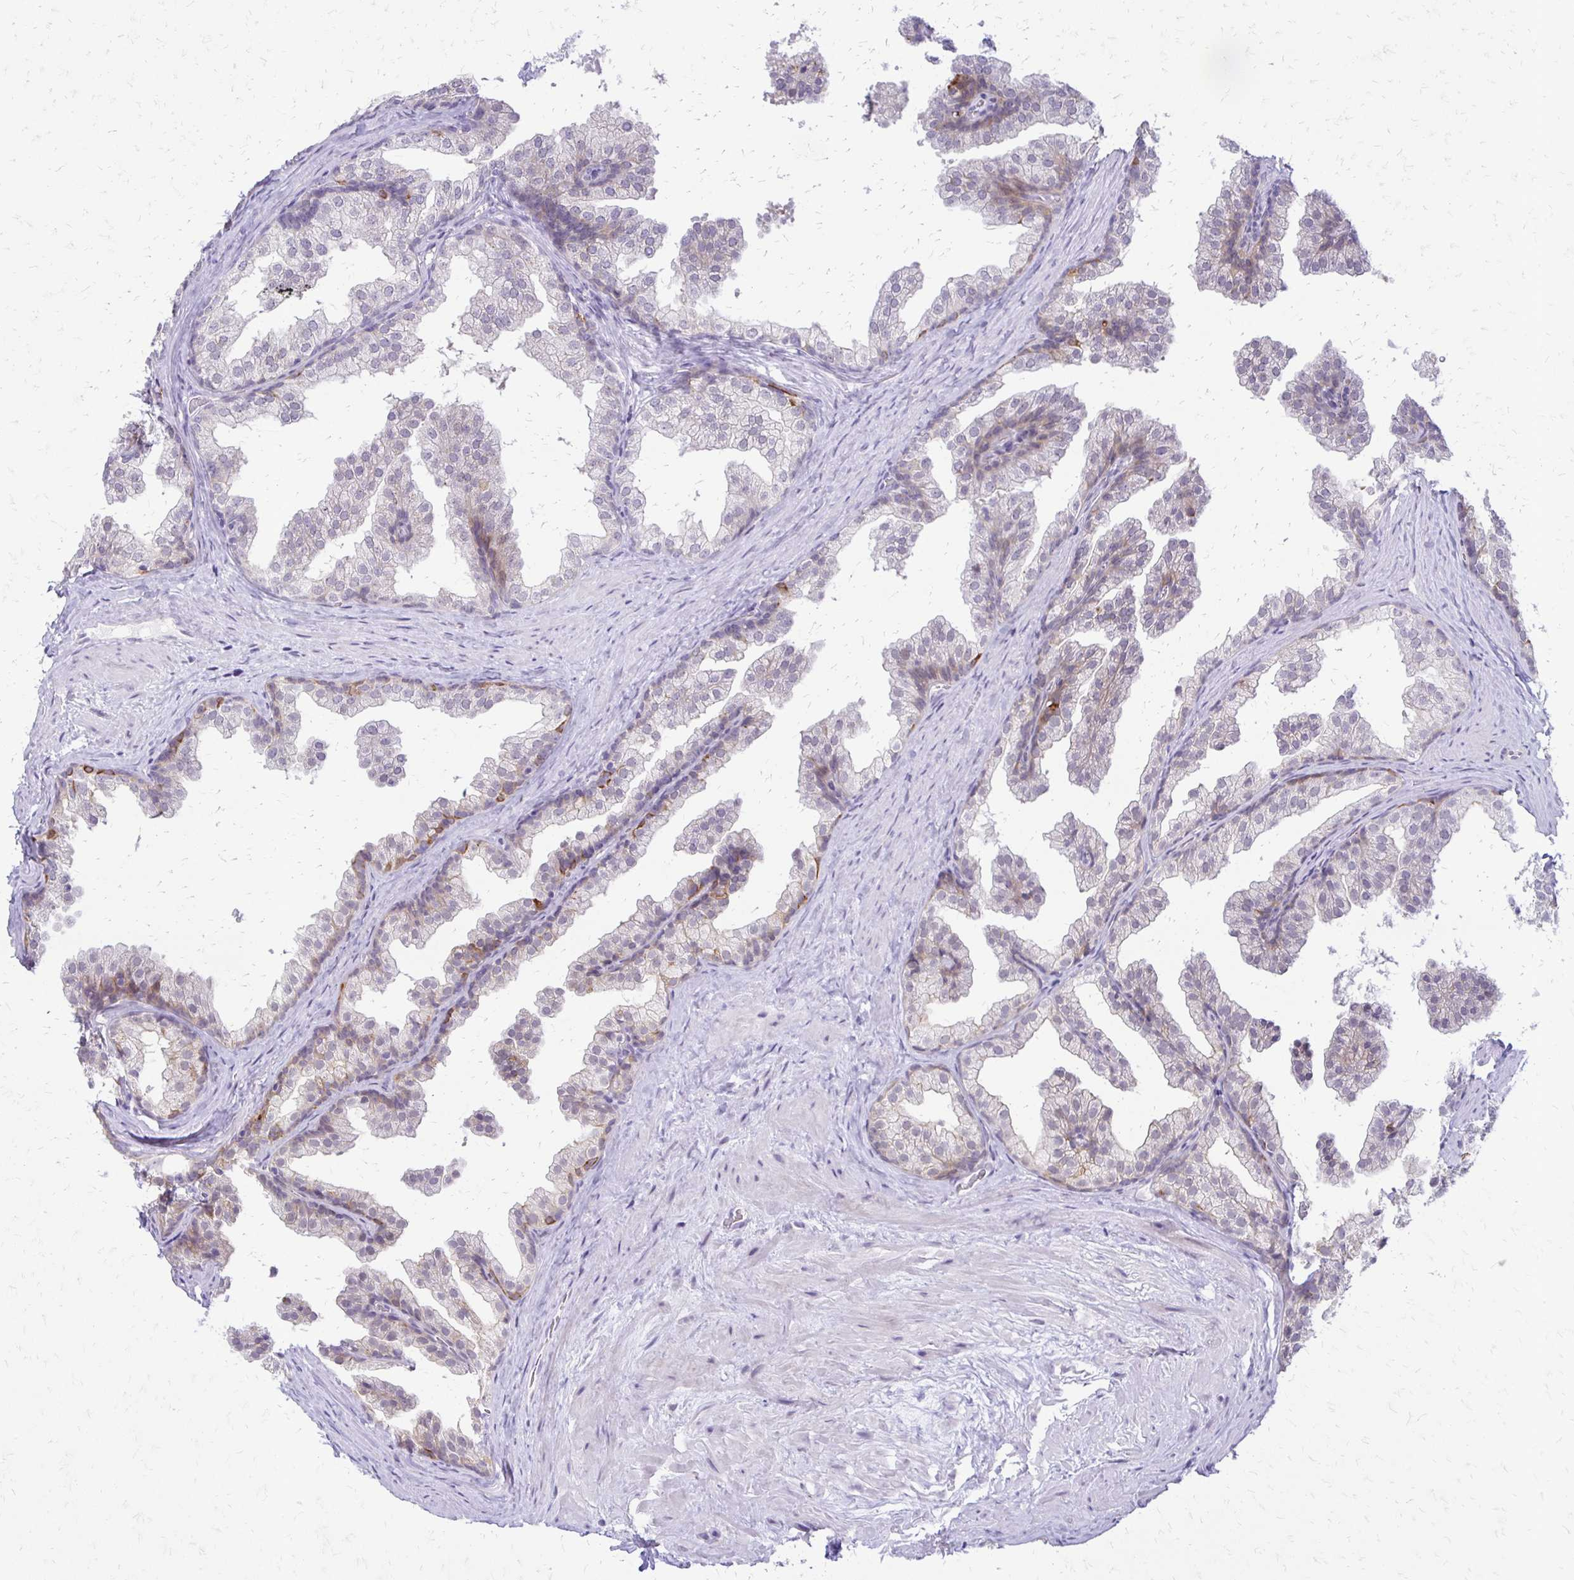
{"staining": {"intensity": "moderate", "quantity": "<25%", "location": "cytoplasmic/membranous"}, "tissue": "prostate", "cell_type": "Glandular cells", "image_type": "normal", "snomed": [{"axis": "morphology", "description": "Normal tissue, NOS"}, {"axis": "topography", "description": "Prostate"}], "caption": "A brown stain highlights moderate cytoplasmic/membranous staining of a protein in glandular cells of normal human prostate. The protein is shown in brown color, while the nuclei are stained blue.", "gene": "EPYC", "patient": {"sex": "male", "age": 37}}